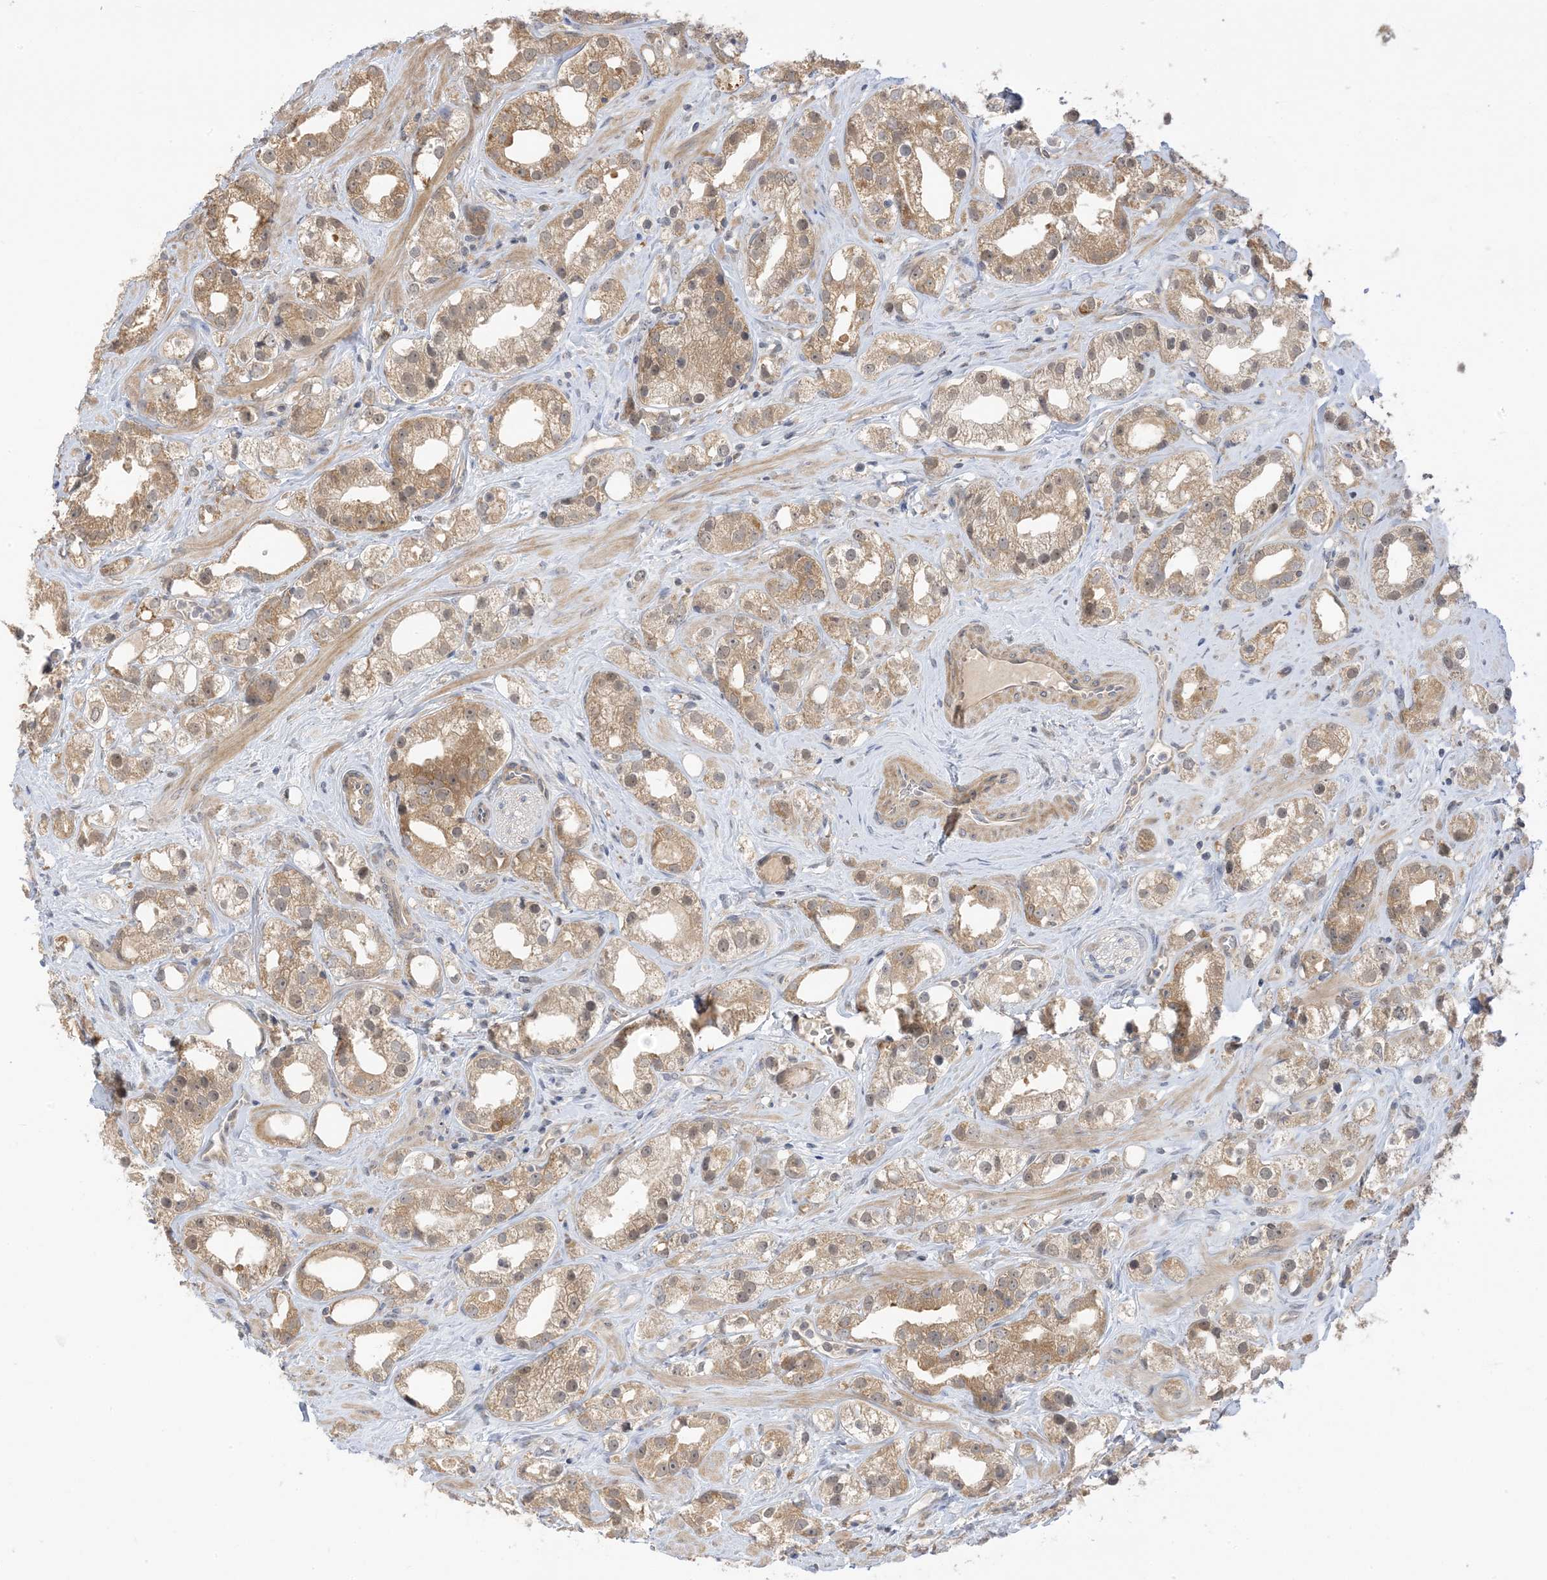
{"staining": {"intensity": "moderate", "quantity": ">75%", "location": "cytoplasmic/membranous"}, "tissue": "prostate cancer", "cell_type": "Tumor cells", "image_type": "cancer", "snomed": [{"axis": "morphology", "description": "Adenocarcinoma, NOS"}, {"axis": "topography", "description": "Prostate"}], "caption": "Prostate adenocarcinoma stained with immunohistochemistry demonstrates moderate cytoplasmic/membranous staining in about >75% of tumor cells.", "gene": "WDR26", "patient": {"sex": "male", "age": 79}}